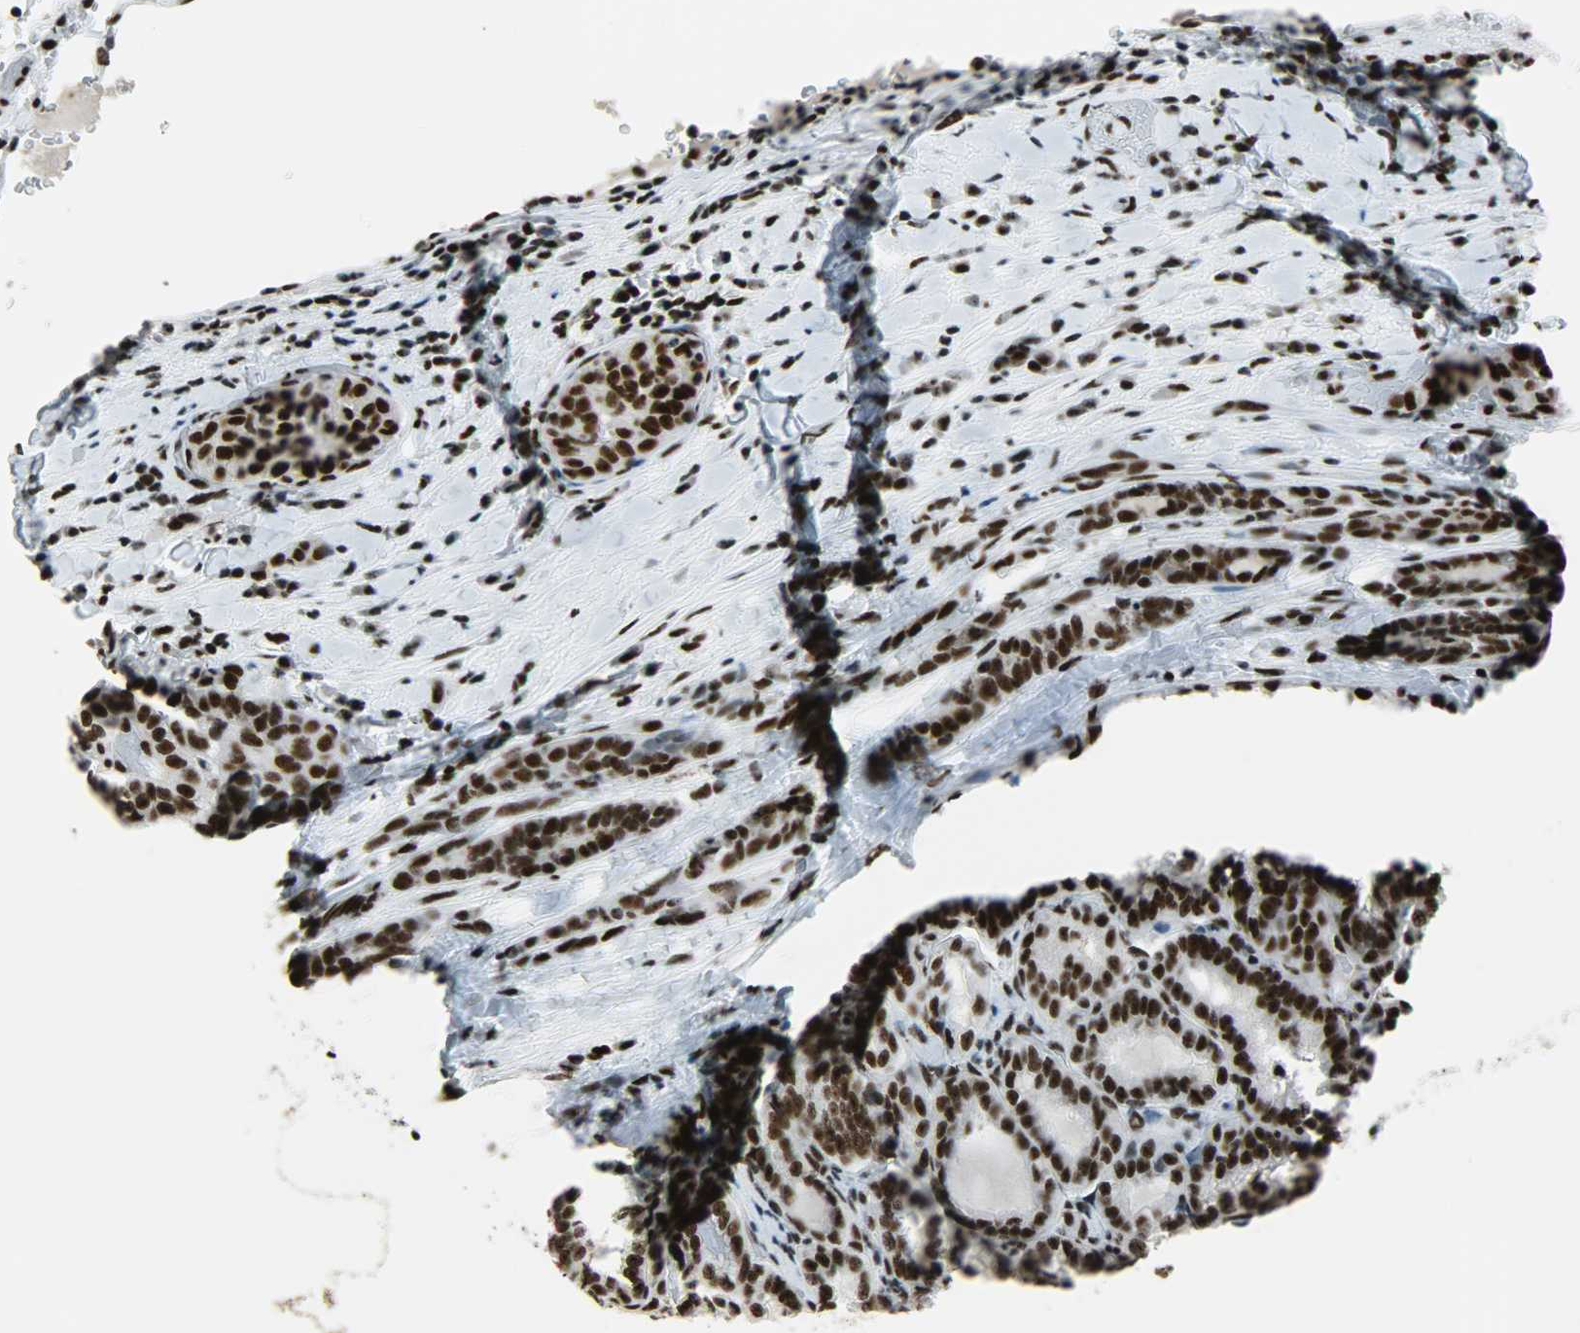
{"staining": {"intensity": "strong", "quantity": ">75%", "location": "nuclear"}, "tissue": "thyroid cancer", "cell_type": "Tumor cells", "image_type": "cancer", "snomed": [{"axis": "morphology", "description": "Papillary adenocarcinoma, NOS"}, {"axis": "topography", "description": "Thyroid gland"}], "caption": "Protein positivity by IHC displays strong nuclear expression in about >75% of tumor cells in papillary adenocarcinoma (thyroid).", "gene": "SNRPA", "patient": {"sex": "female", "age": 30}}